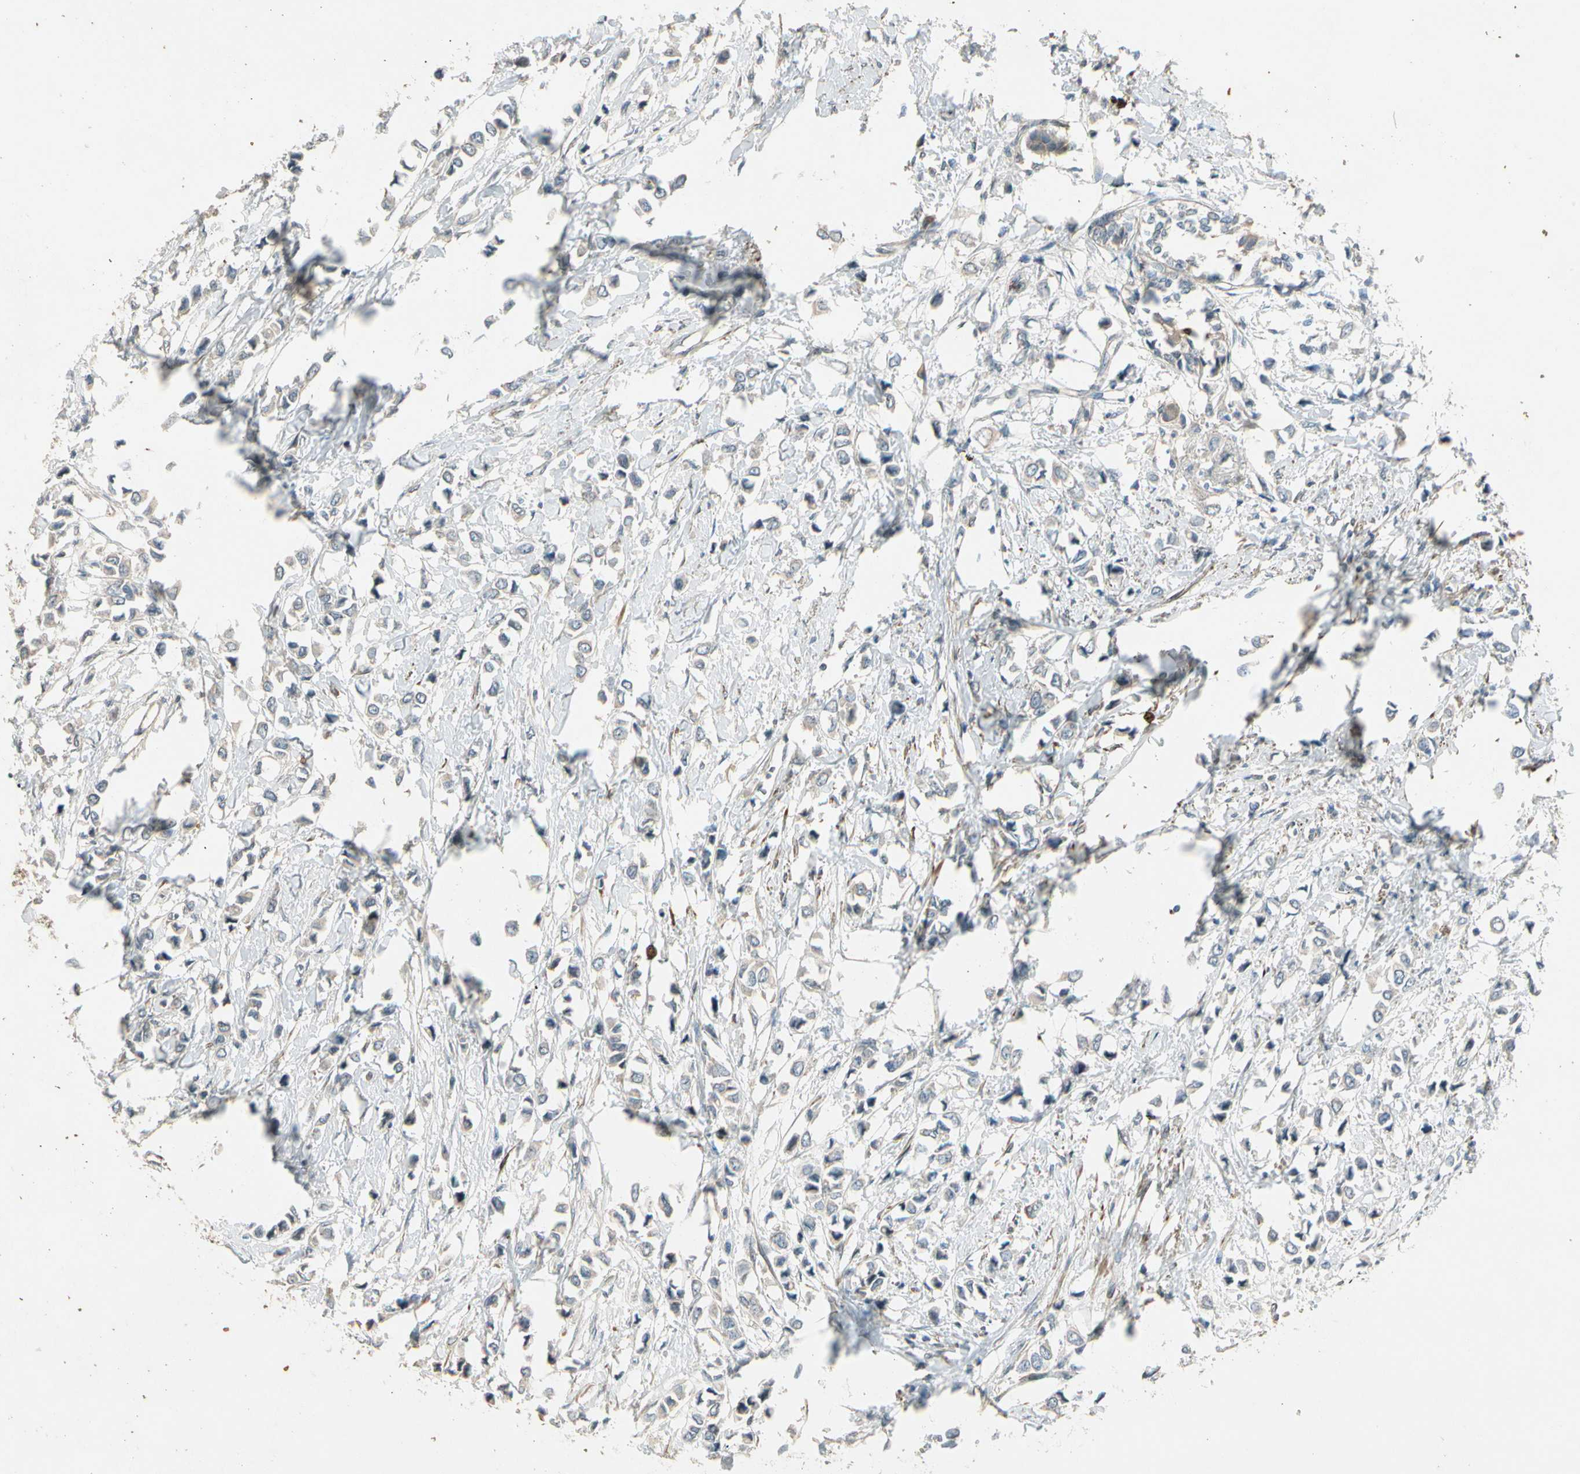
{"staining": {"intensity": "negative", "quantity": "none", "location": "none"}, "tissue": "breast cancer", "cell_type": "Tumor cells", "image_type": "cancer", "snomed": [{"axis": "morphology", "description": "Lobular carcinoma"}, {"axis": "topography", "description": "Breast"}], "caption": "Immunohistochemistry of human breast cancer (lobular carcinoma) reveals no staining in tumor cells. (IHC, brightfield microscopy, high magnification).", "gene": "ACVR1", "patient": {"sex": "female", "age": 51}}